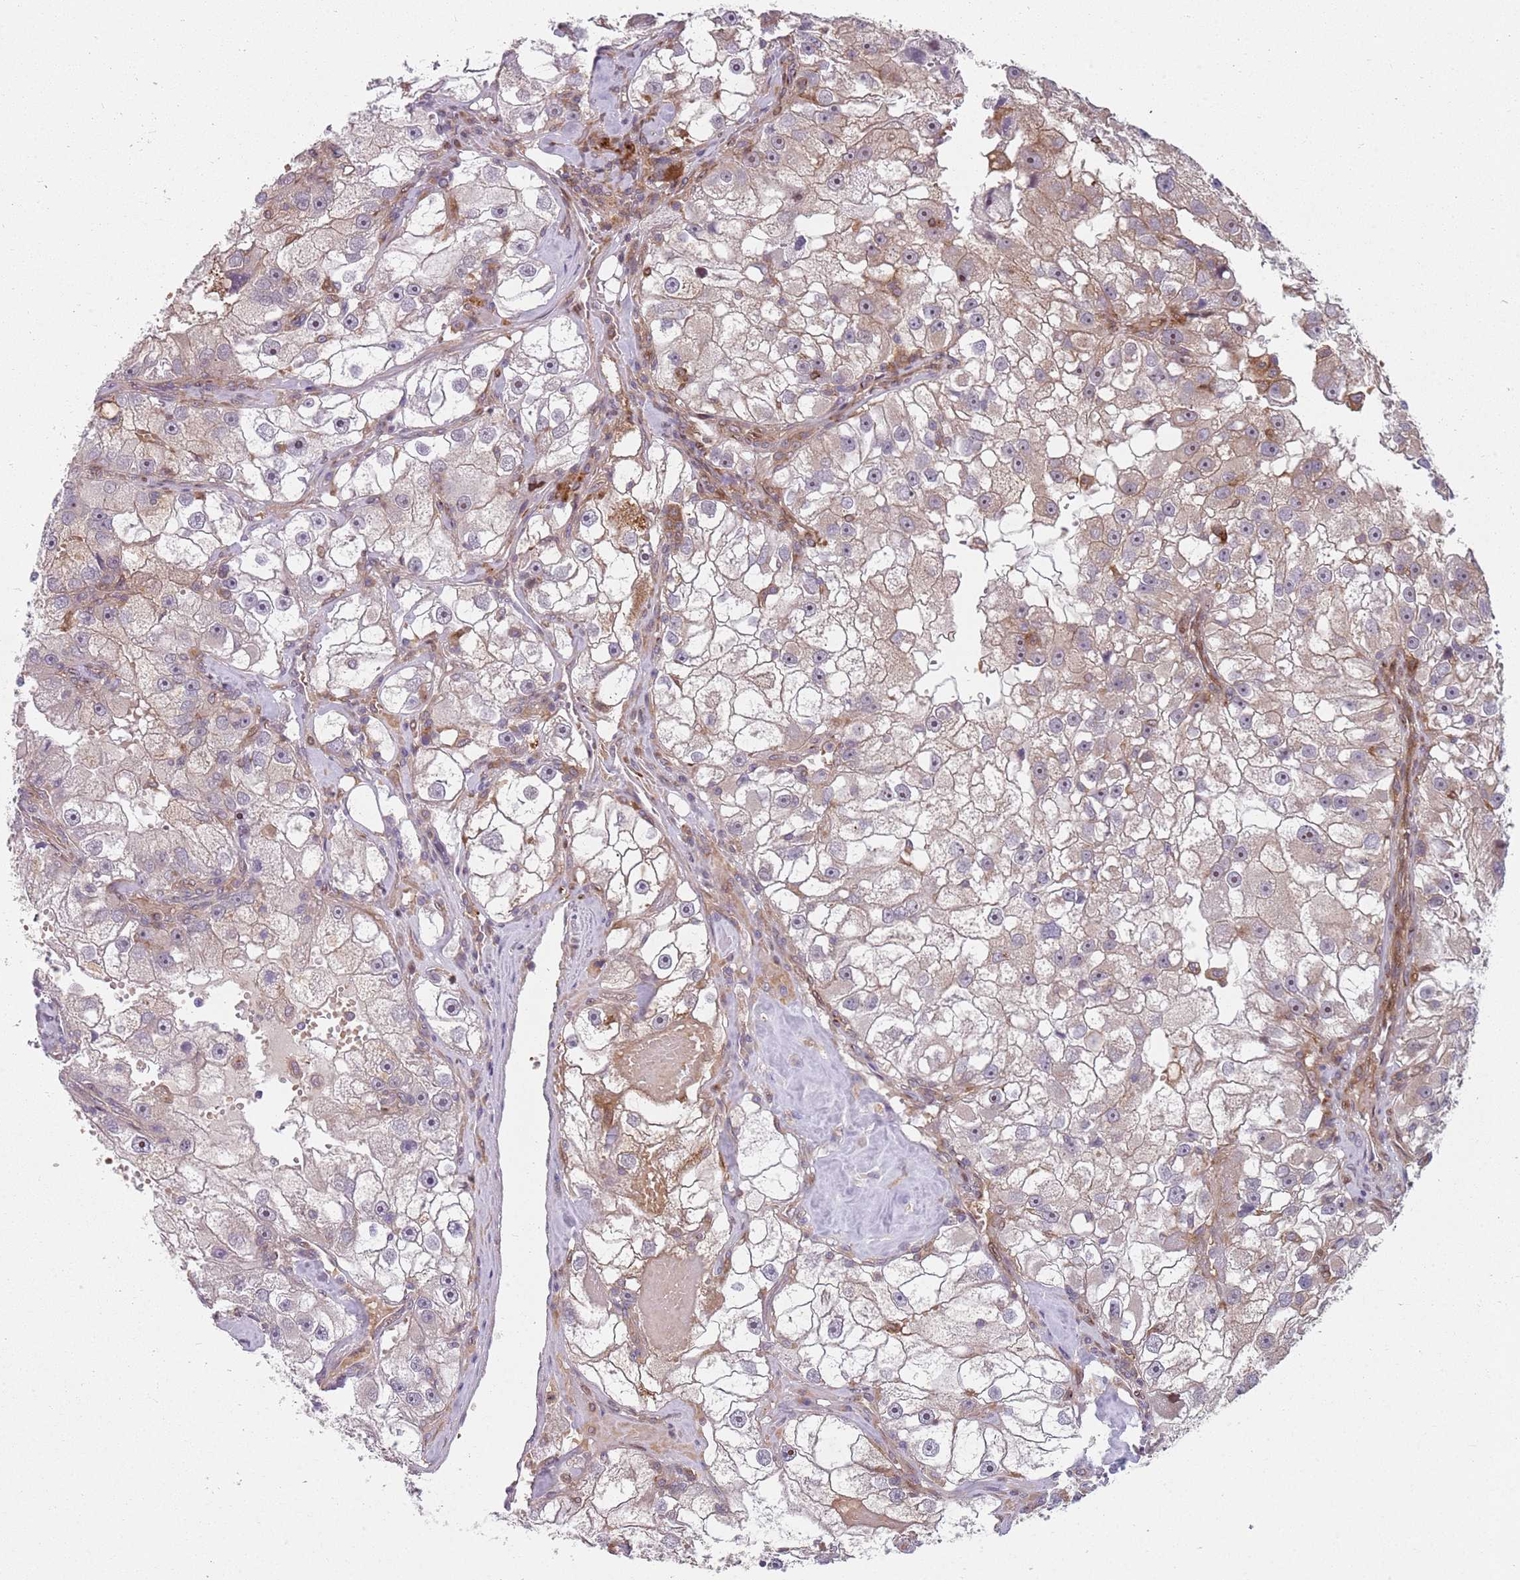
{"staining": {"intensity": "weak", "quantity": "<25%", "location": "cytoplasmic/membranous"}, "tissue": "renal cancer", "cell_type": "Tumor cells", "image_type": "cancer", "snomed": [{"axis": "morphology", "description": "Adenocarcinoma, NOS"}, {"axis": "topography", "description": "Kidney"}], "caption": "A photomicrograph of human adenocarcinoma (renal) is negative for staining in tumor cells.", "gene": "GGA1", "patient": {"sex": "male", "age": 63}}